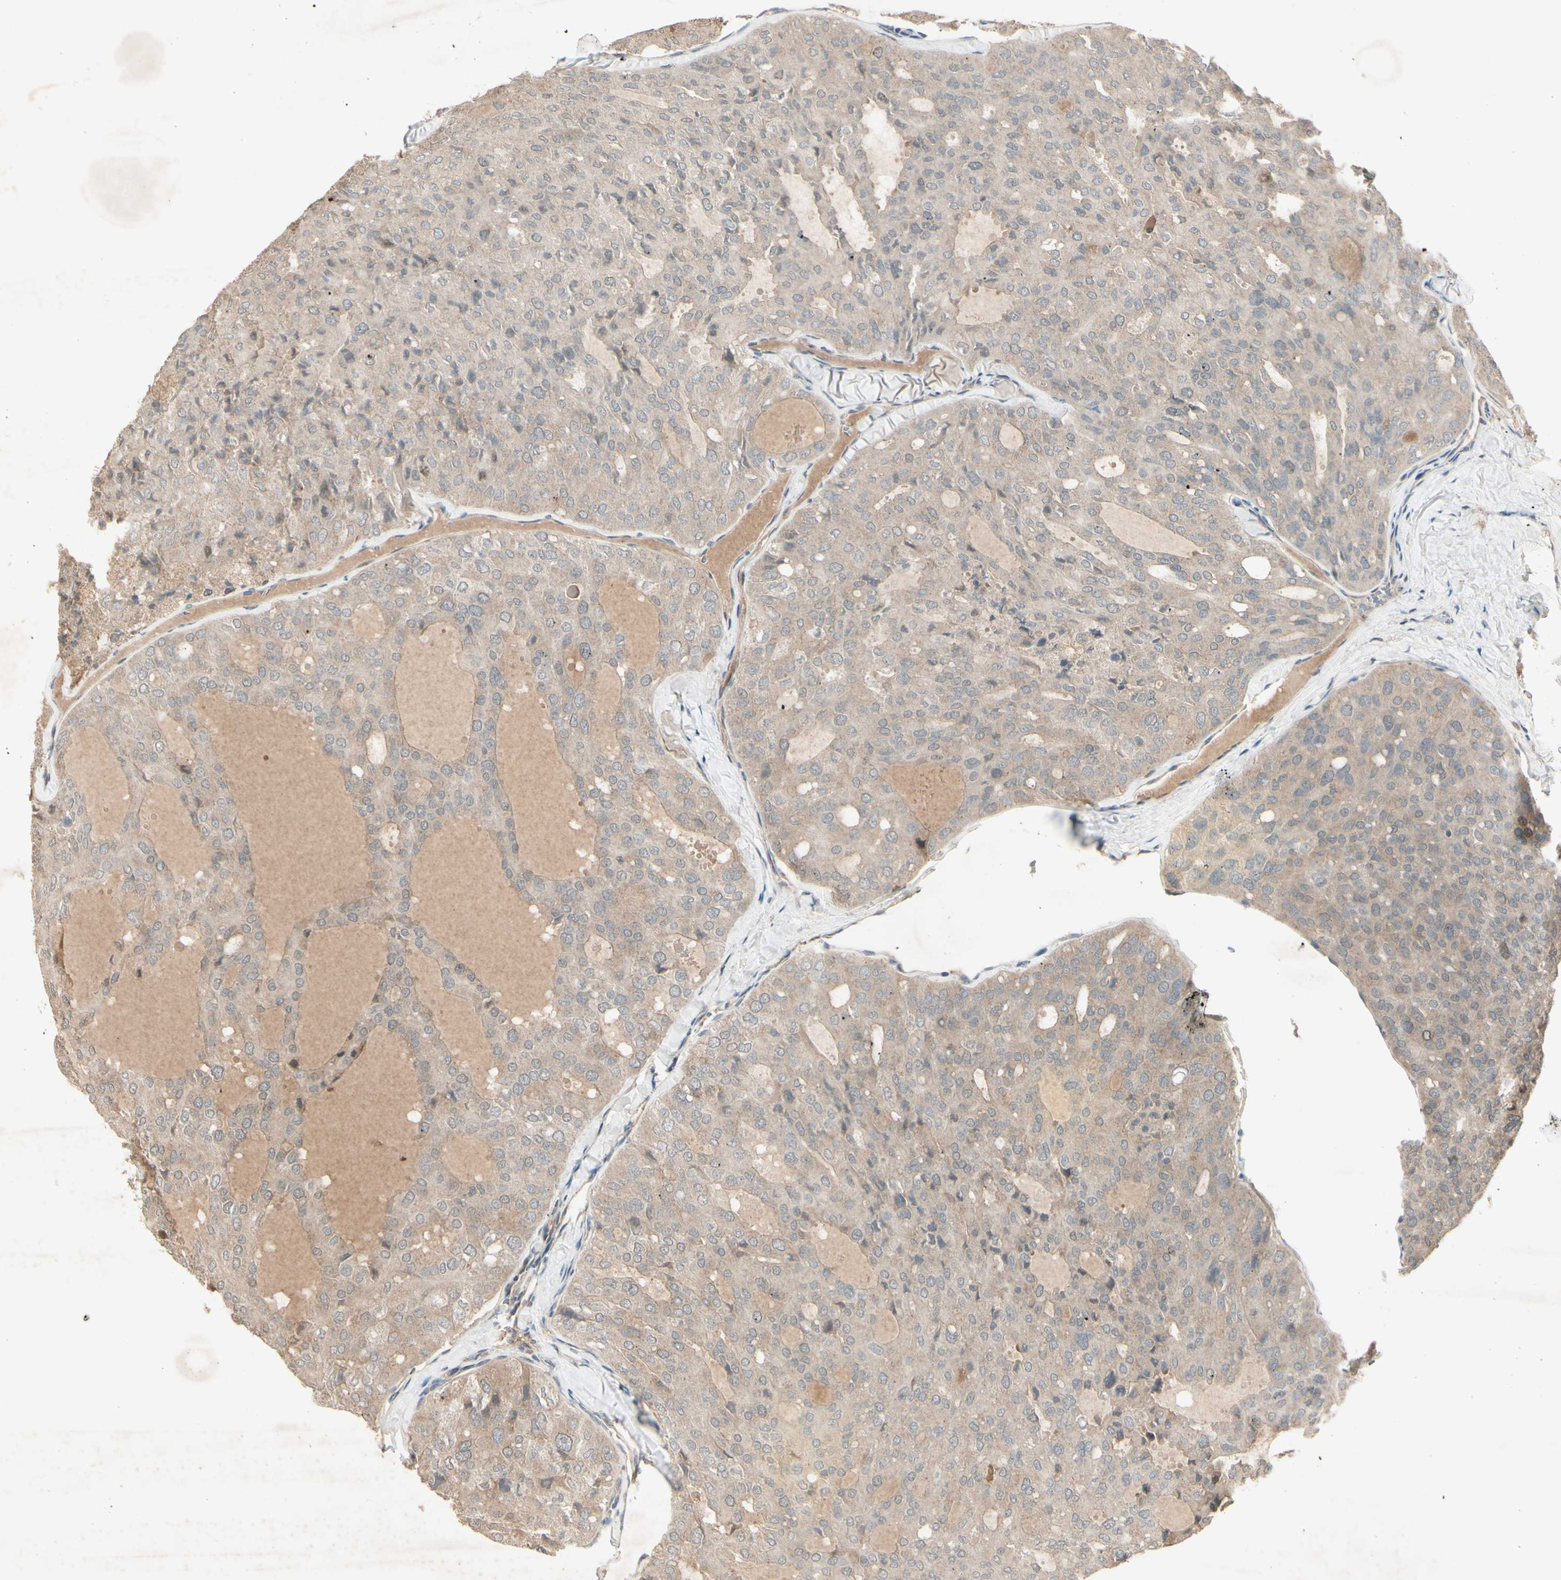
{"staining": {"intensity": "weak", "quantity": ">75%", "location": "cytoplasmic/membranous"}, "tissue": "thyroid cancer", "cell_type": "Tumor cells", "image_type": "cancer", "snomed": [{"axis": "morphology", "description": "Follicular adenoma carcinoma, NOS"}, {"axis": "topography", "description": "Thyroid gland"}], "caption": "Human thyroid cancer (follicular adenoma carcinoma) stained with a protein marker reveals weak staining in tumor cells.", "gene": "FHDC1", "patient": {"sex": "male", "age": 75}}